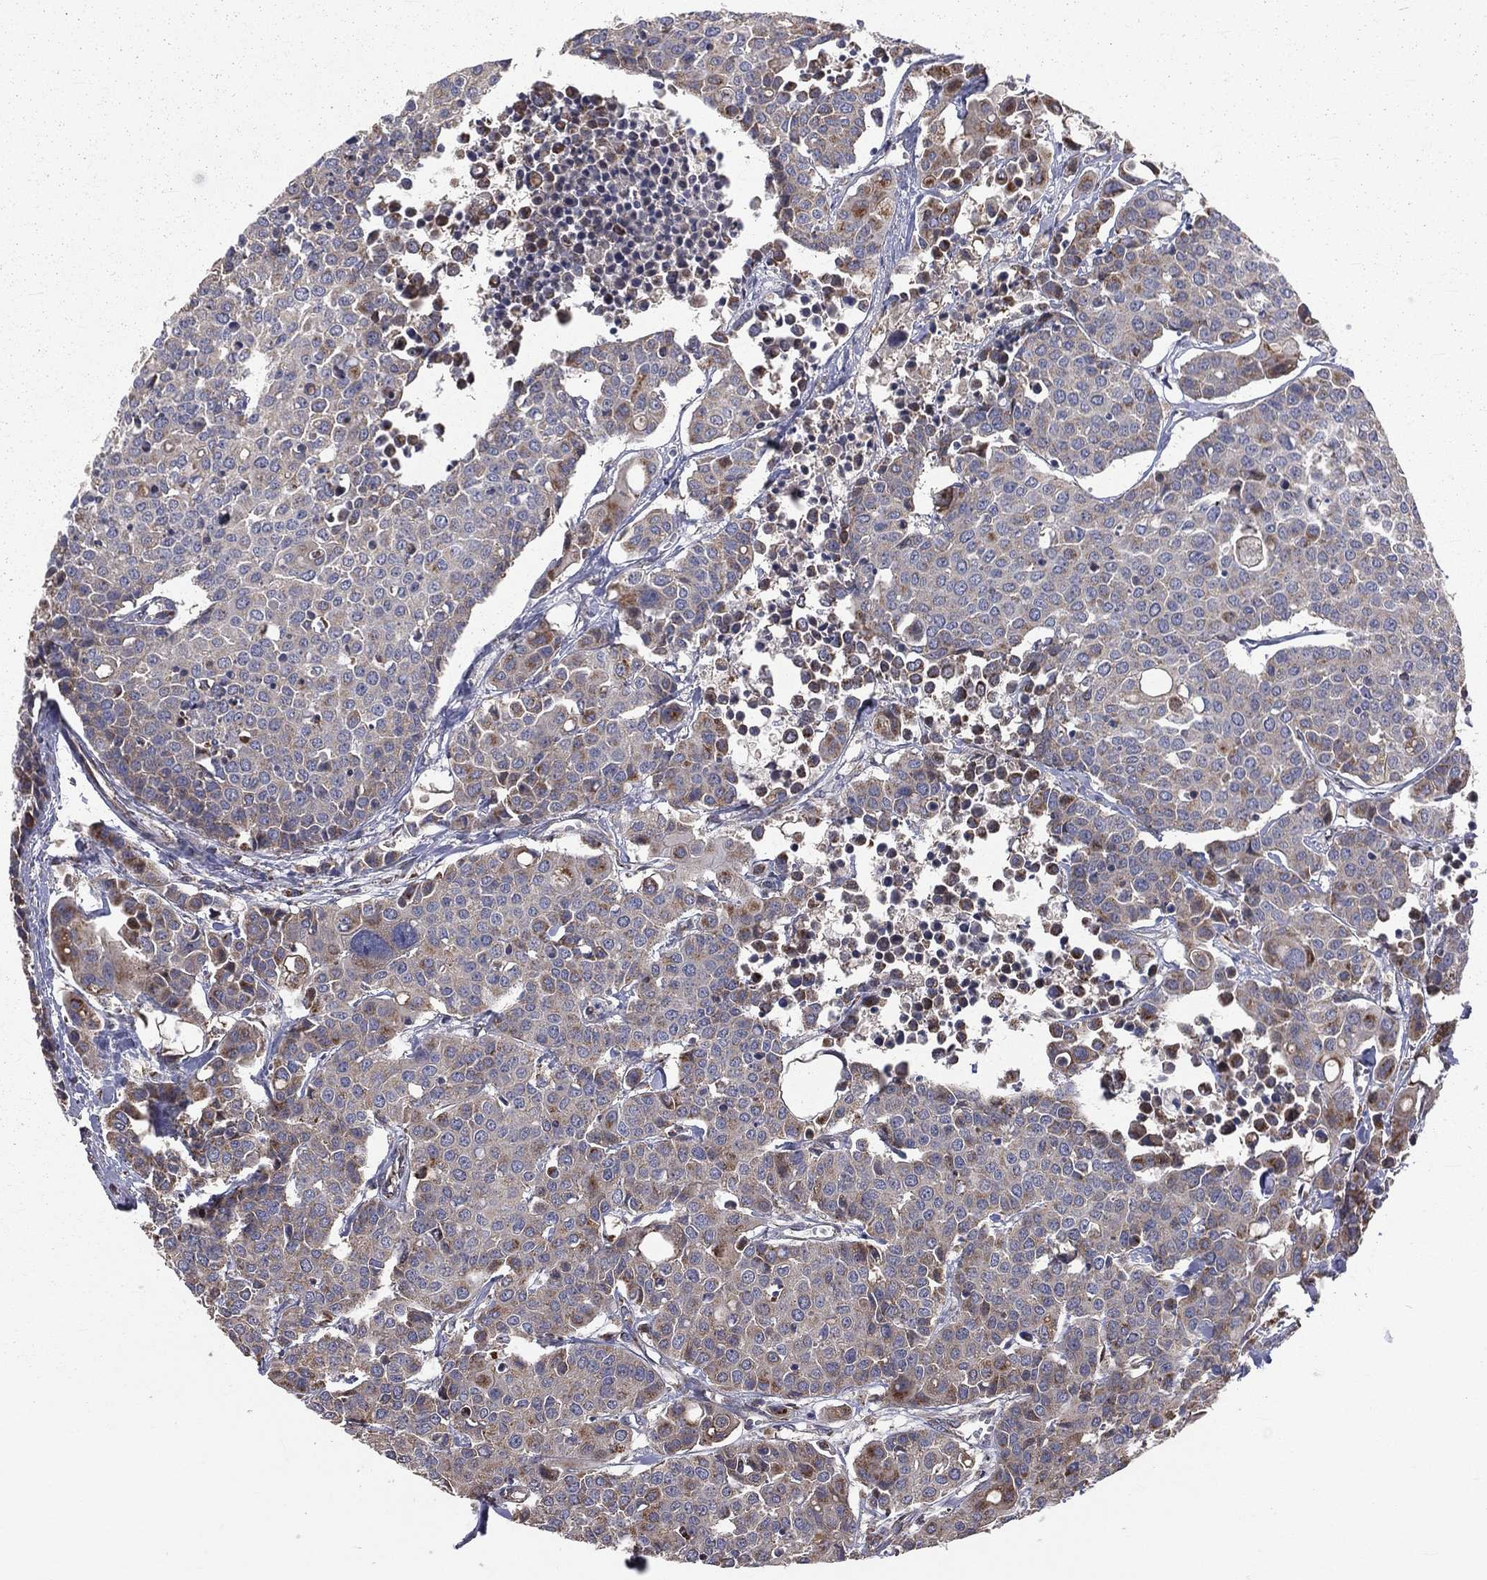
{"staining": {"intensity": "weak", "quantity": "<25%", "location": "cytoplasmic/membranous"}, "tissue": "carcinoid", "cell_type": "Tumor cells", "image_type": "cancer", "snomed": [{"axis": "morphology", "description": "Carcinoid, malignant, NOS"}, {"axis": "topography", "description": "Colon"}], "caption": "An image of carcinoid (malignant) stained for a protein demonstrates no brown staining in tumor cells.", "gene": "GPD1", "patient": {"sex": "male", "age": 81}}